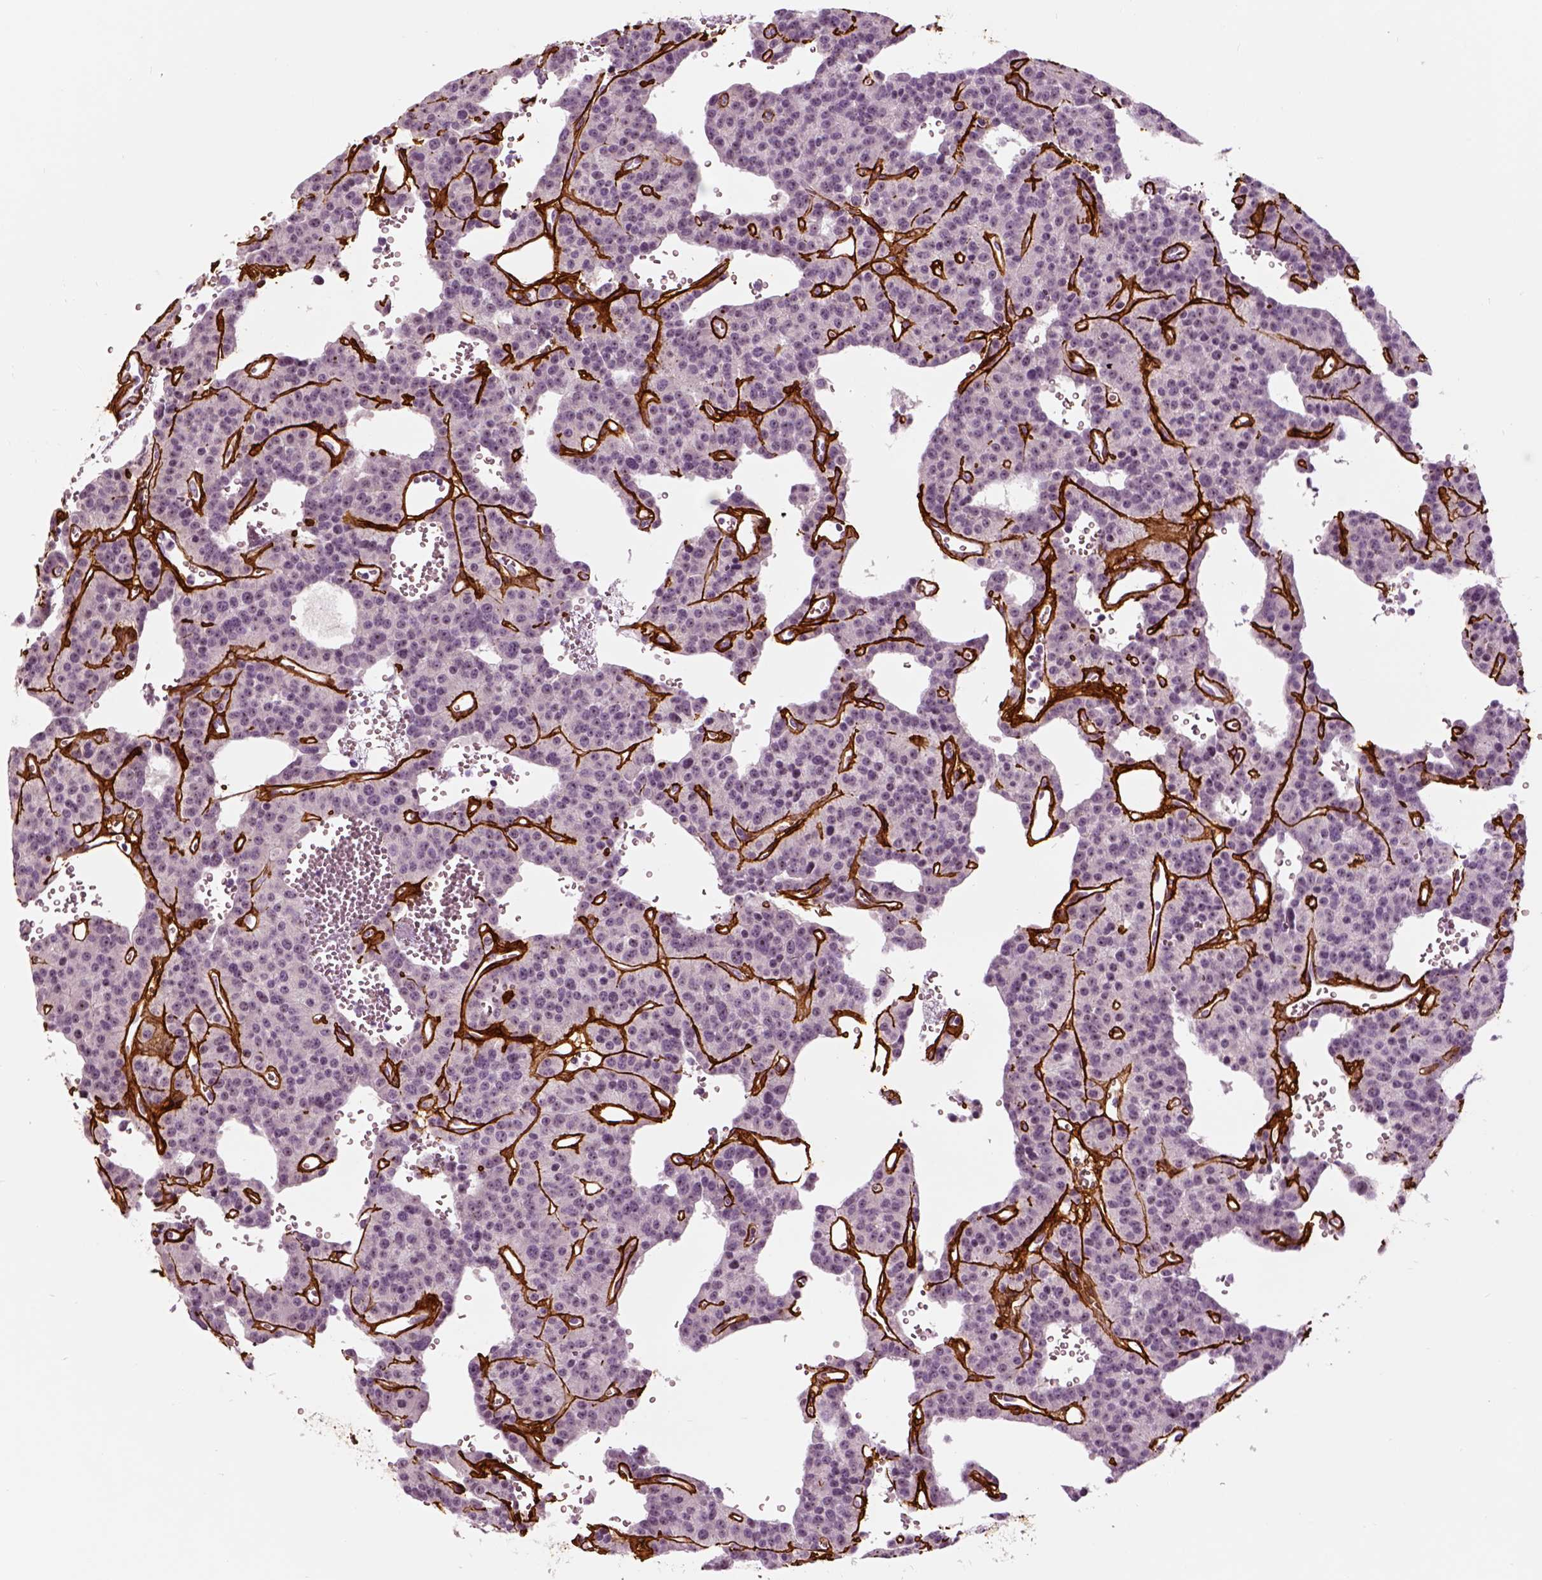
{"staining": {"intensity": "negative", "quantity": "none", "location": "none"}, "tissue": "carcinoid", "cell_type": "Tumor cells", "image_type": "cancer", "snomed": [{"axis": "morphology", "description": "Carcinoid, malignant, NOS"}, {"axis": "topography", "description": "Lung"}], "caption": "The image demonstrates no significant expression in tumor cells of carcinoid.", "gene": "COL6A2", "patient": {"sex": "female", "age": 71}}